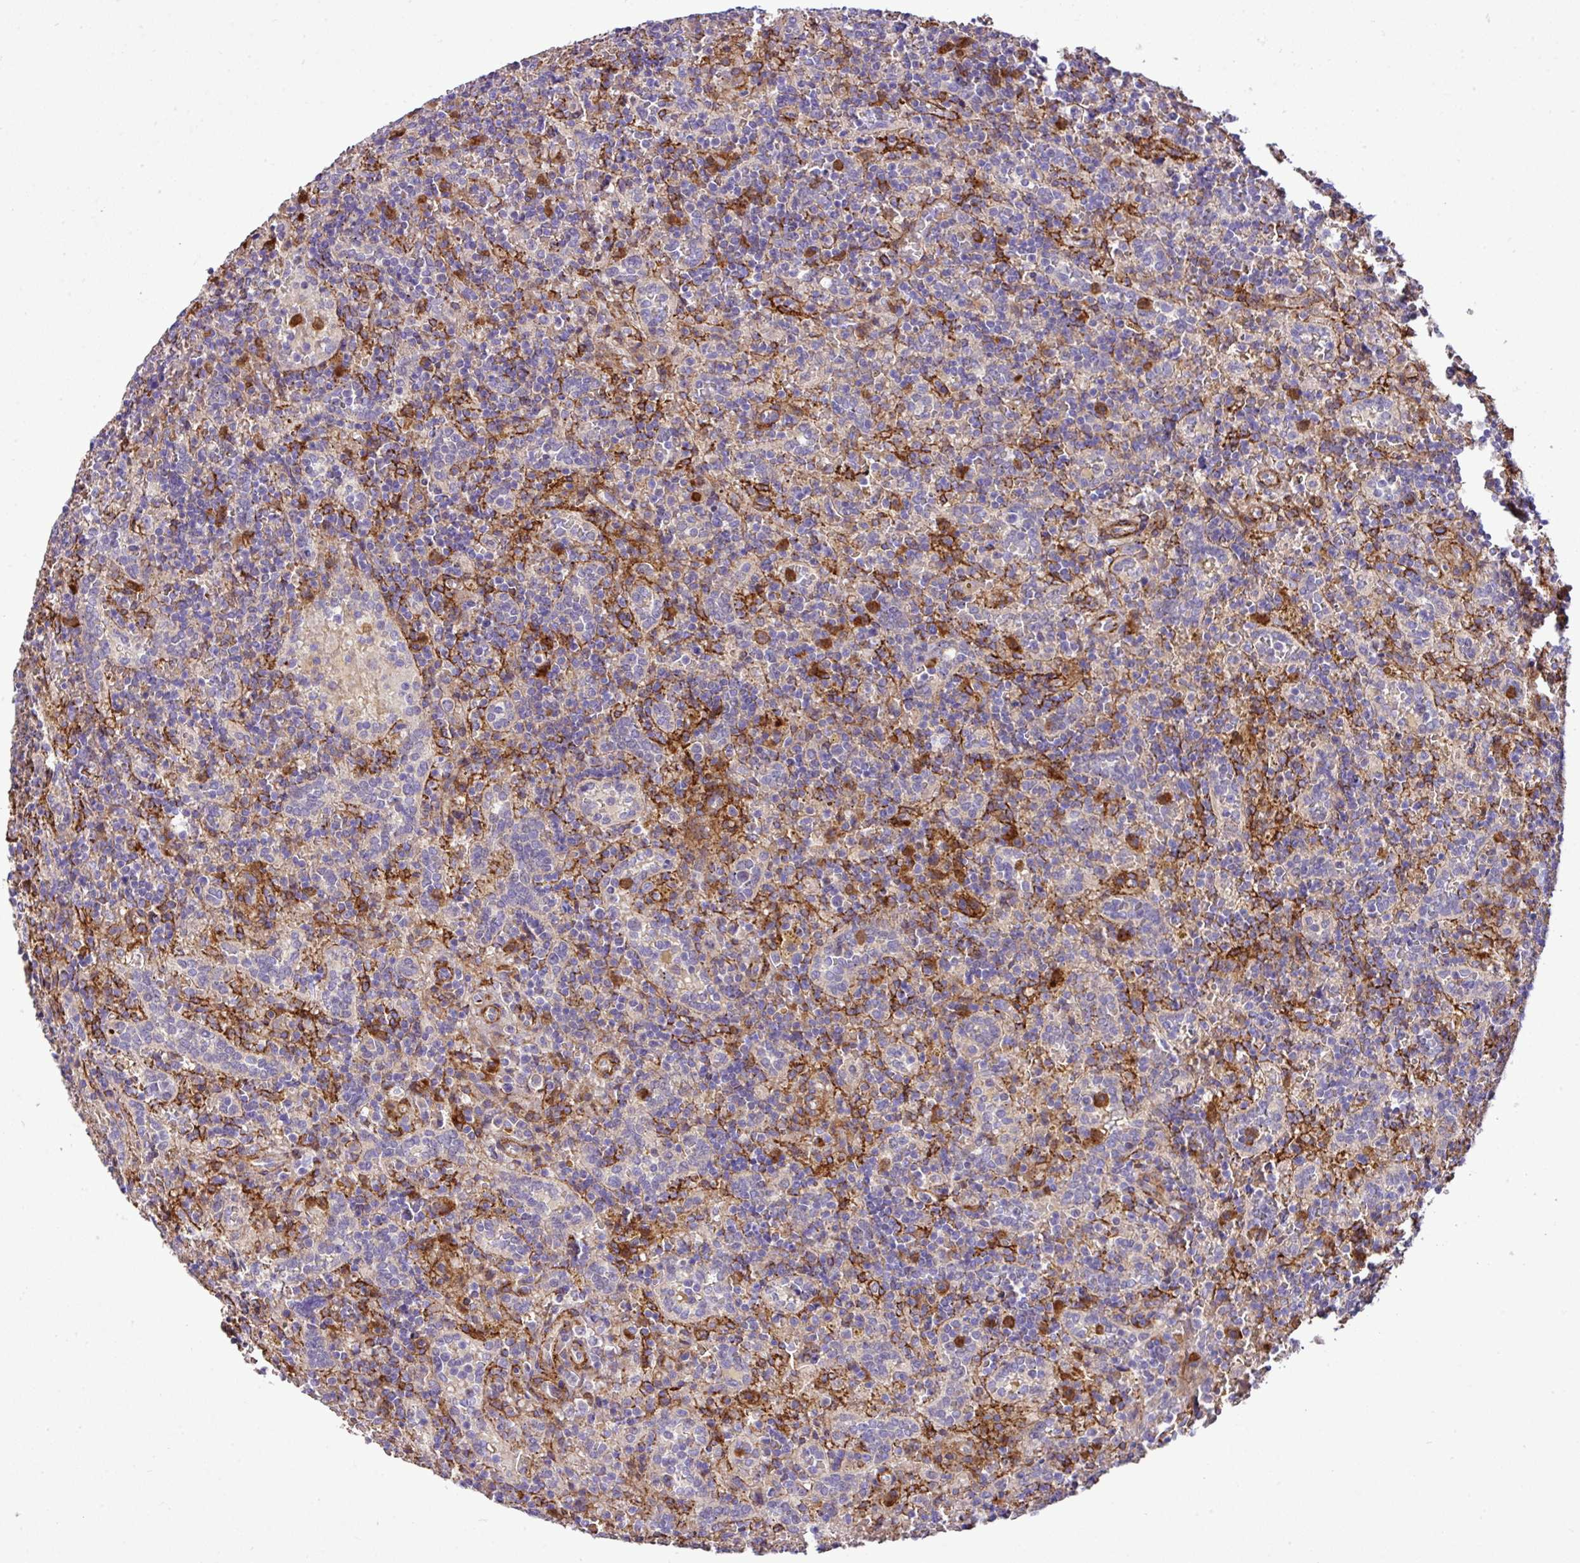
{"staining": {"intensity": "strong", "quantity": "<25%", "location": "cytoplasmic/membranous"}, "tissue": "lymphoma", "cell_type": "Tumor cells", "image_type": "cancer", "snomed": [{"axis": "morphology", "description": "Malignant lymphoma, non-Hodgkin's type, Low grade"}, {"axis": "topography", "description": "Spleen"}], "caption": "Immunohistochemical staining of human lymphoma displays medium levels of strong cytoplasmic/membranous protein expression in about <25% of tumor cells.", "gene": "FAM47E", "patient": {"sex": "male", "age": 67}}